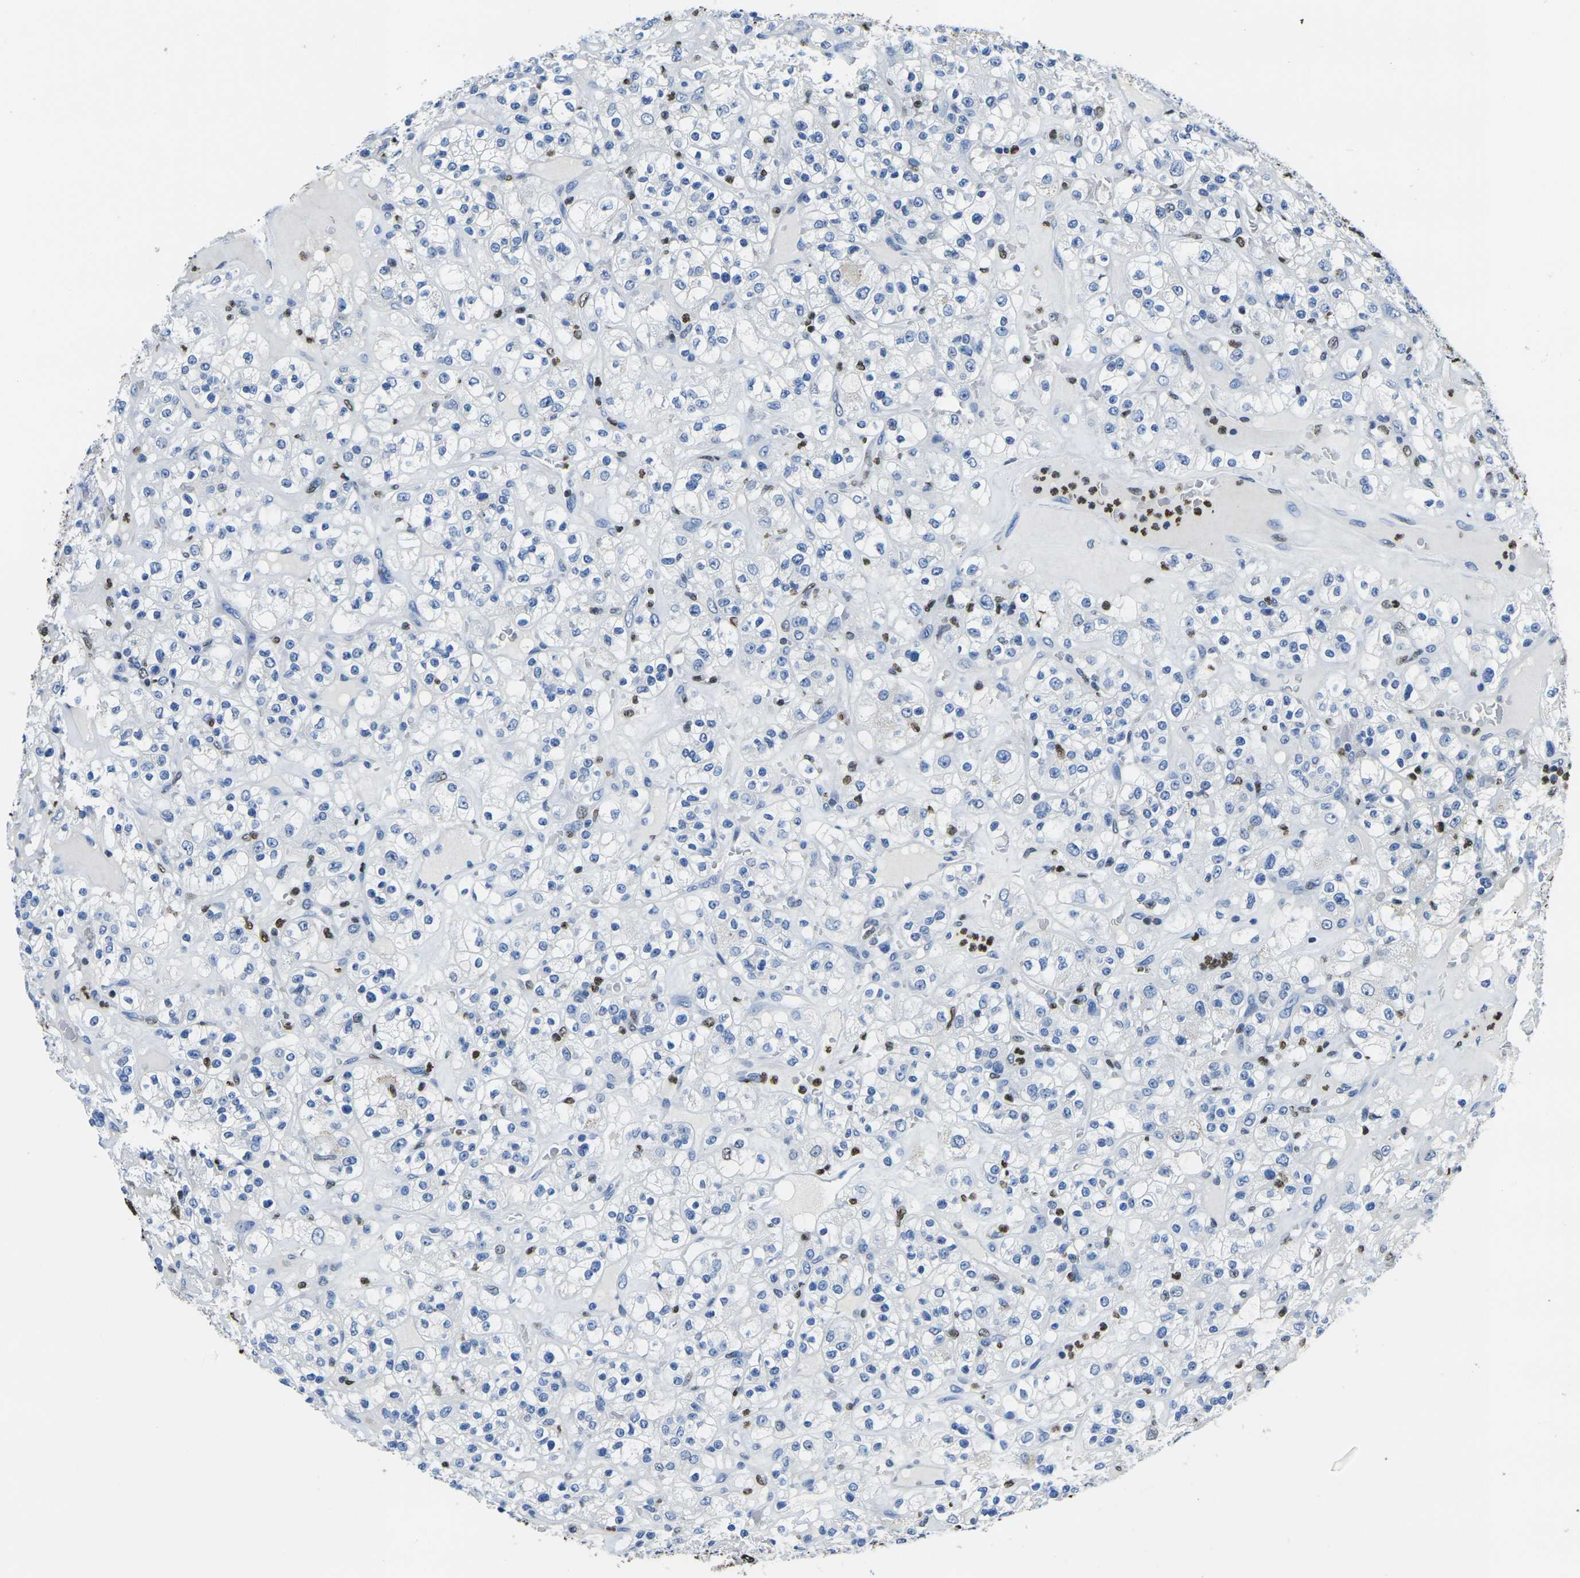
{"staining": {"intensity": "negative", "quantity": "none", "location": "none"}, "tissue": "renal cancer", "cell_type": "Tumor cells", "image_type": "cancer", "snomed": [{"axis": "morphology", "description": "Normal tissue, NOS"}, {"axis": "morphology", "description": "Adenocarcinoma, NOS"}, {"axis": "topography", "description": "Kidney"}], "caption": "This is an IHC histopathology image of human renal cancer. There is no positivity in tumor cells.", "gene": "DRAXIN", "patient": {"sex": "female", "age": 72}}